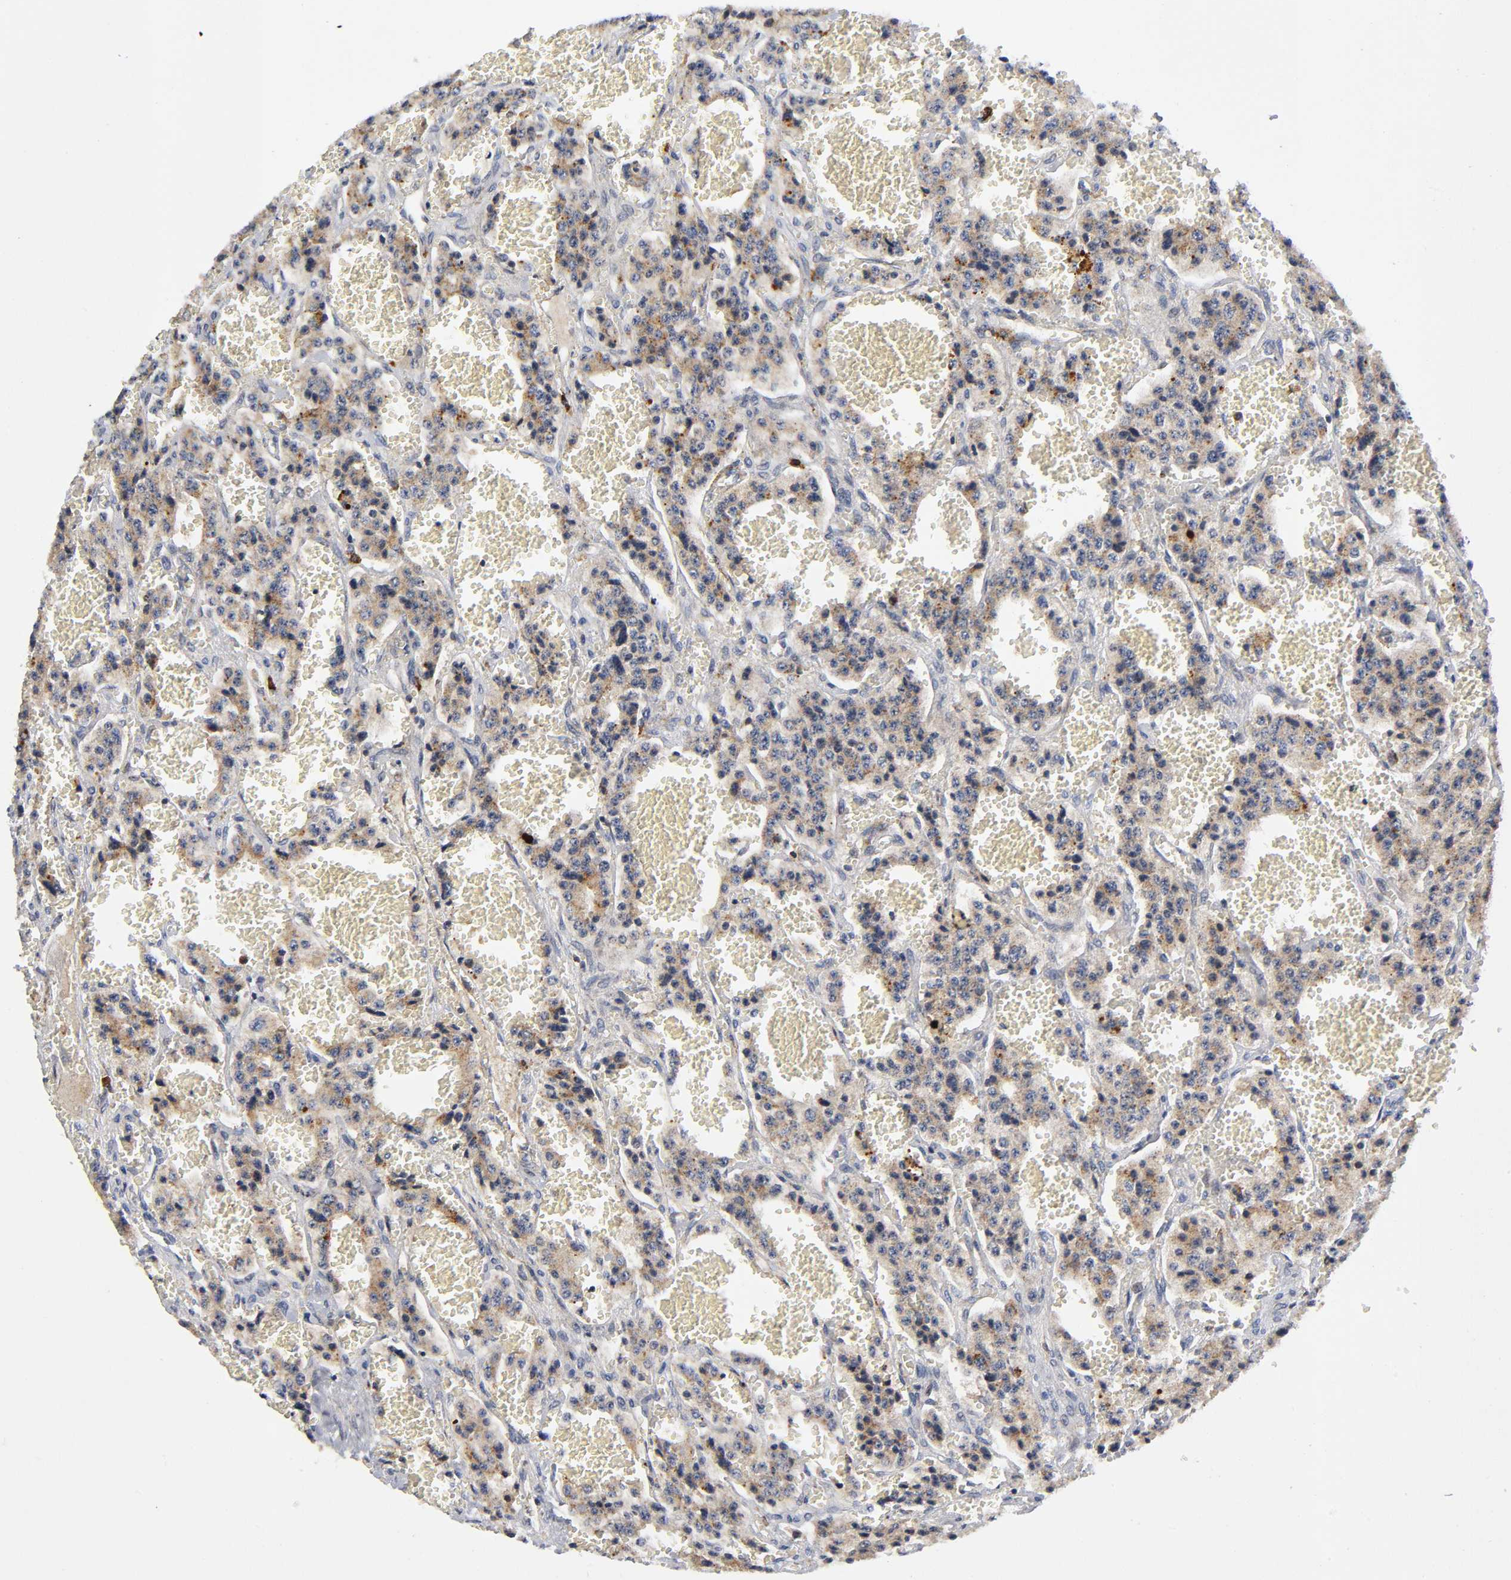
{"staining": {"intensity": "moderate", "quantity": ">75%", "location": "cytoplasmic/membranous"}, "tissue": "carcinoid", "cell_type": "Tumor cells", "image_type": "cancer", "snomed": [{"axis": "morphology", "description": "Carcinoid, malignant, NOS"}, {"axis": "topography", "description": "Small intestine"}], "caption": "Protein expression analysis of carcinoid (malignant) shows moderate cytoplasmic/membranous positivity in approximately >75% of tumor cells.", "gene": "EIF5", "patient": {"sex": "male", "age": 52}}